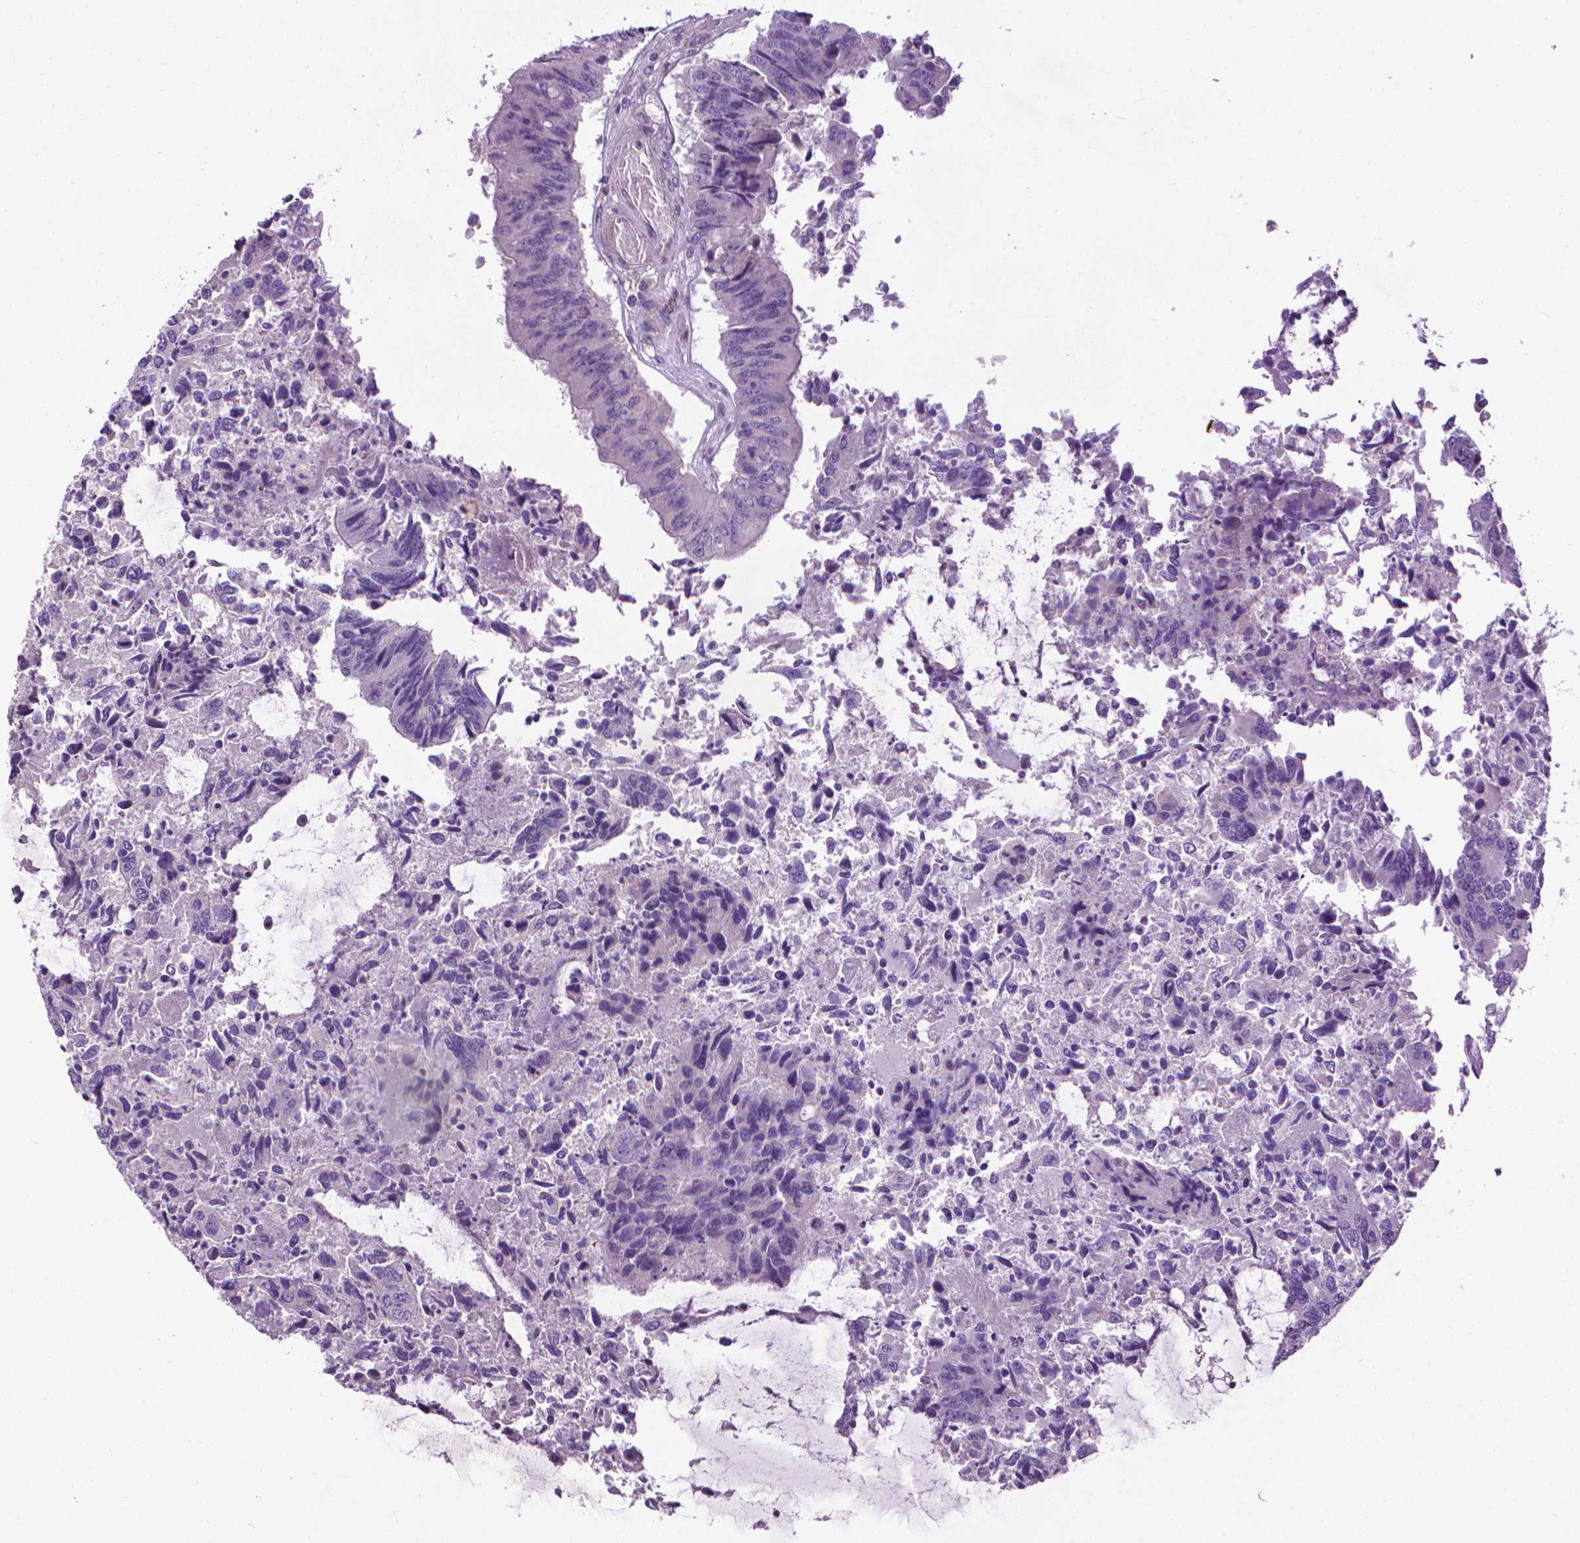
{"staining": {"intensity": "negative", "quantity": "none", "location": "none"}, "tissue": "colorectal cancer", "cell_type": "Tumor cells", "image_type": "cancer", "snomed": [{"axis": "morphology", "description": "Adenocarcinoma, NOS"}, {"axis": "topography", "description": "Colon"}], "caption": "A high-resolution micrograph shows immunohistochemistry staining of colorectal cancer (adenocarcinoma), which demonstrates no significant expression in tumor cells.", "gene": "AQP10", "patient": {"sex": "female", "age": 67}}